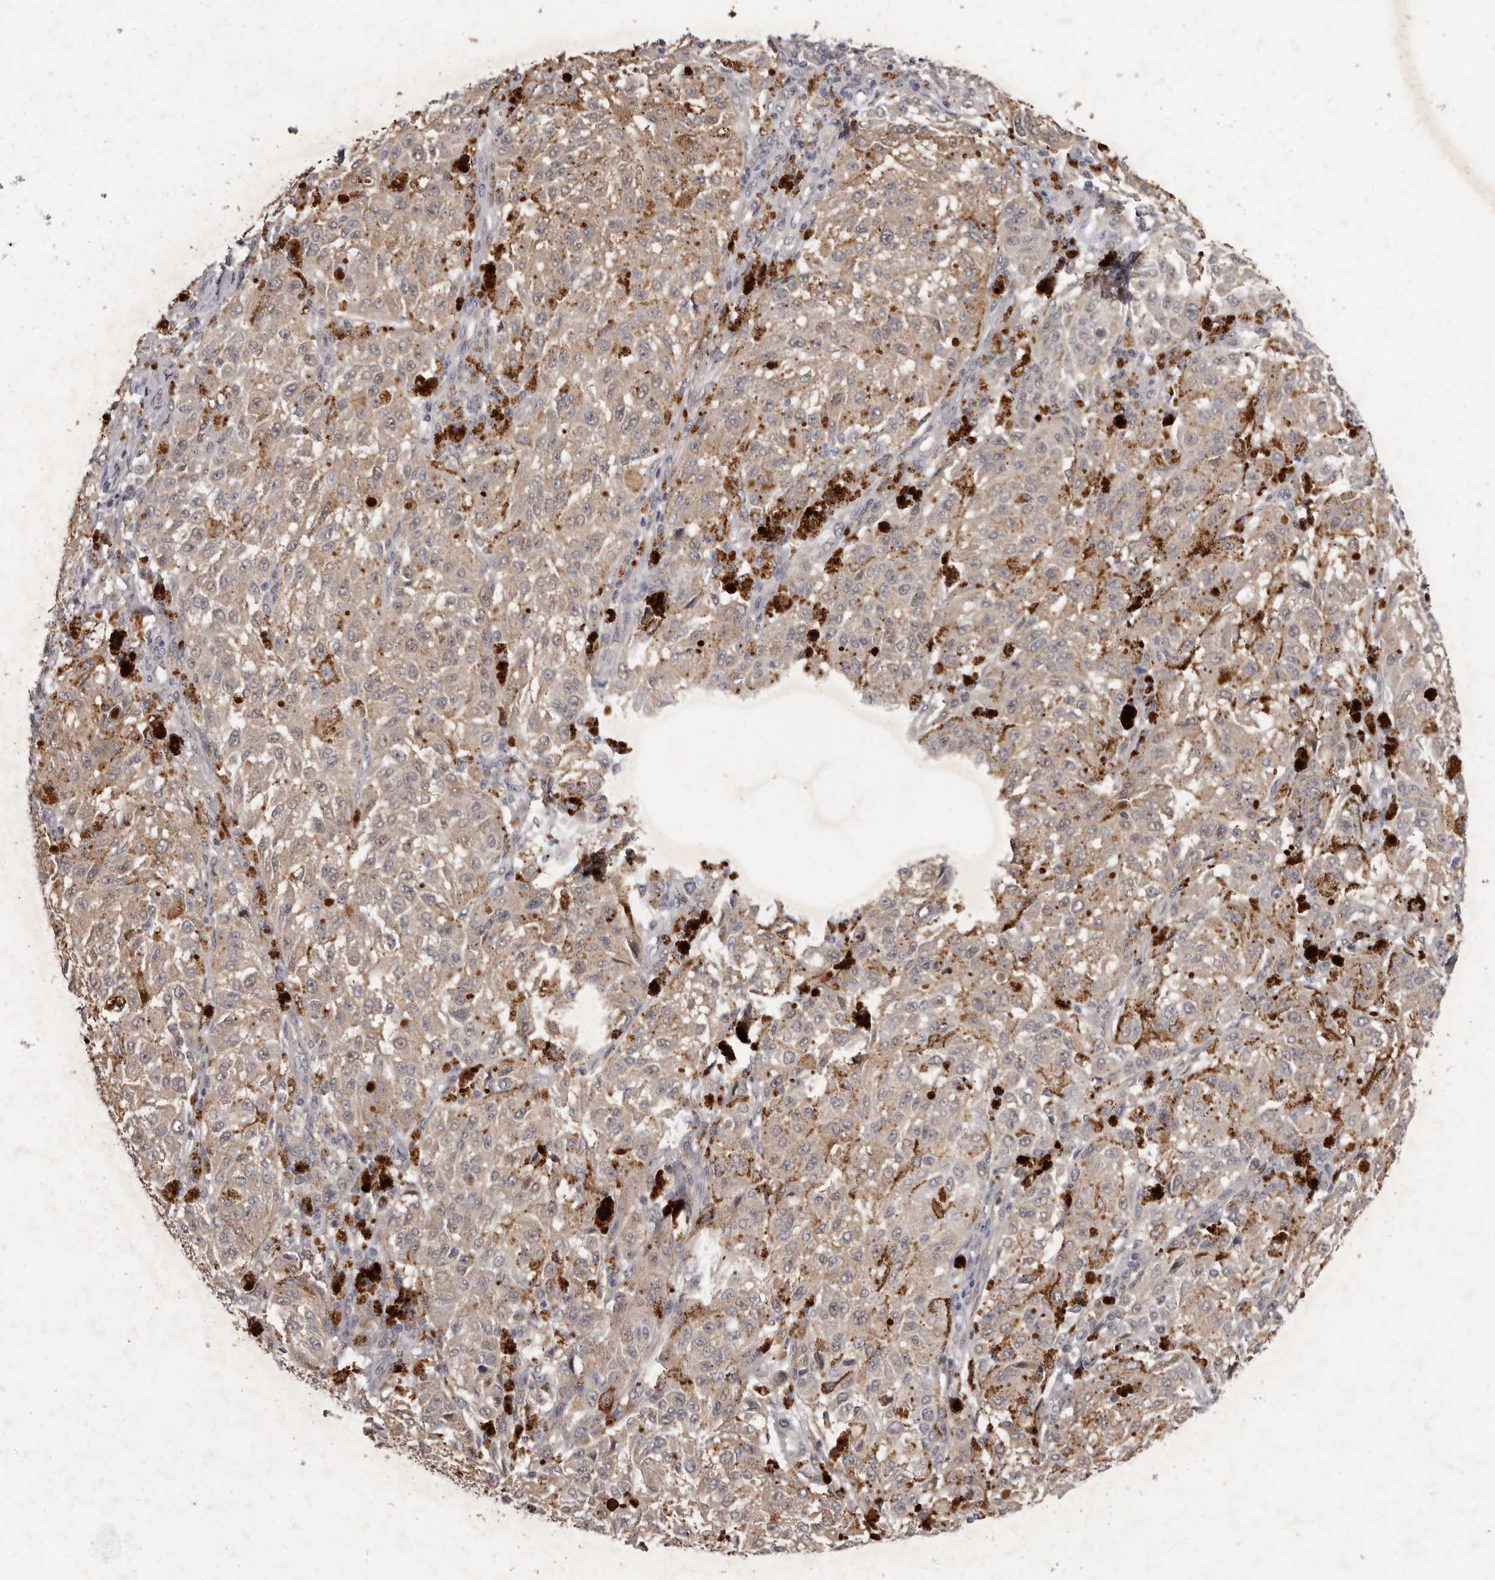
{"staining": {"intensity": "weak", "quantity": ">75%", "location": "cytoplasmic/membranous"}, "tissue": "melanoma", "cell_type": "Tumor cells", "image_type": "cancer", "snomed": [{"axis": "morphology", "description": "Malignant melanoma, NOS"}, {"axis": "topography", "description": "Skin"}], "caption": "Melanoma stained with a brown dye reveals weak cytoplasmic/membranous positive positivity in approximately >75% of tumor cells.", "gene": "ACLY", "patient": {"sex": "female", "age": 64}}